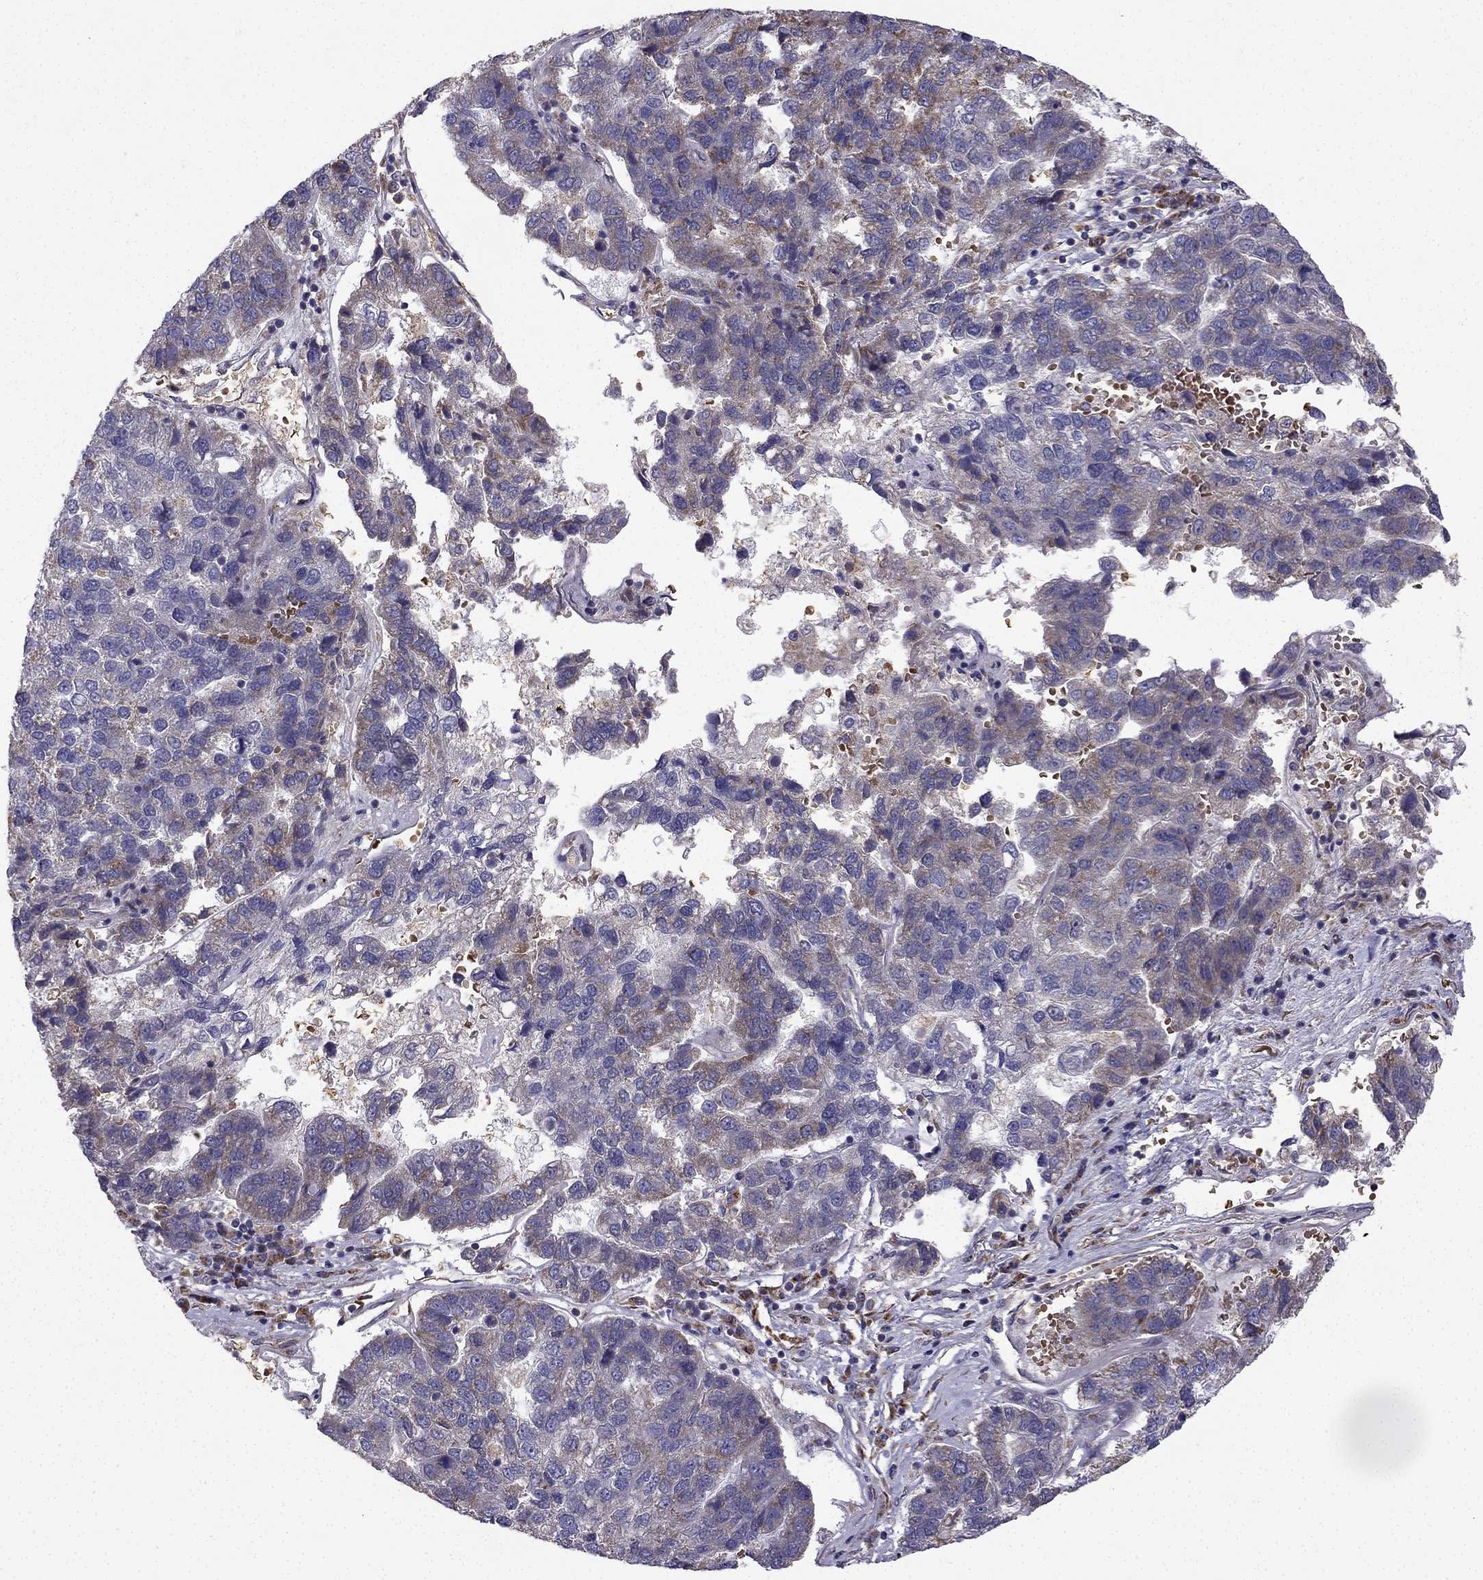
{"staining": {"intensity": "moderate", "quantity": "<25%", "location": "cytoplasmic/membranous"}, "tissue": "pancreatic cancer", "cell_type": "Tumor cells", "image_type": "cancer", "snomed": [{"axis": "morphology", "description": "Adenocarcinoma, NOS"}, {"axis": "topography", "description": "Pancreas"}], "caption": "This is an image of immunohistochemistry staining of pancreatic cancer (adenocarcinoma), which shows moderate positivity in the cytoplasmic/membranous of tumor cells.", "gene": "B4GALT7", "patient": {"sex": "female", "age": 61}}